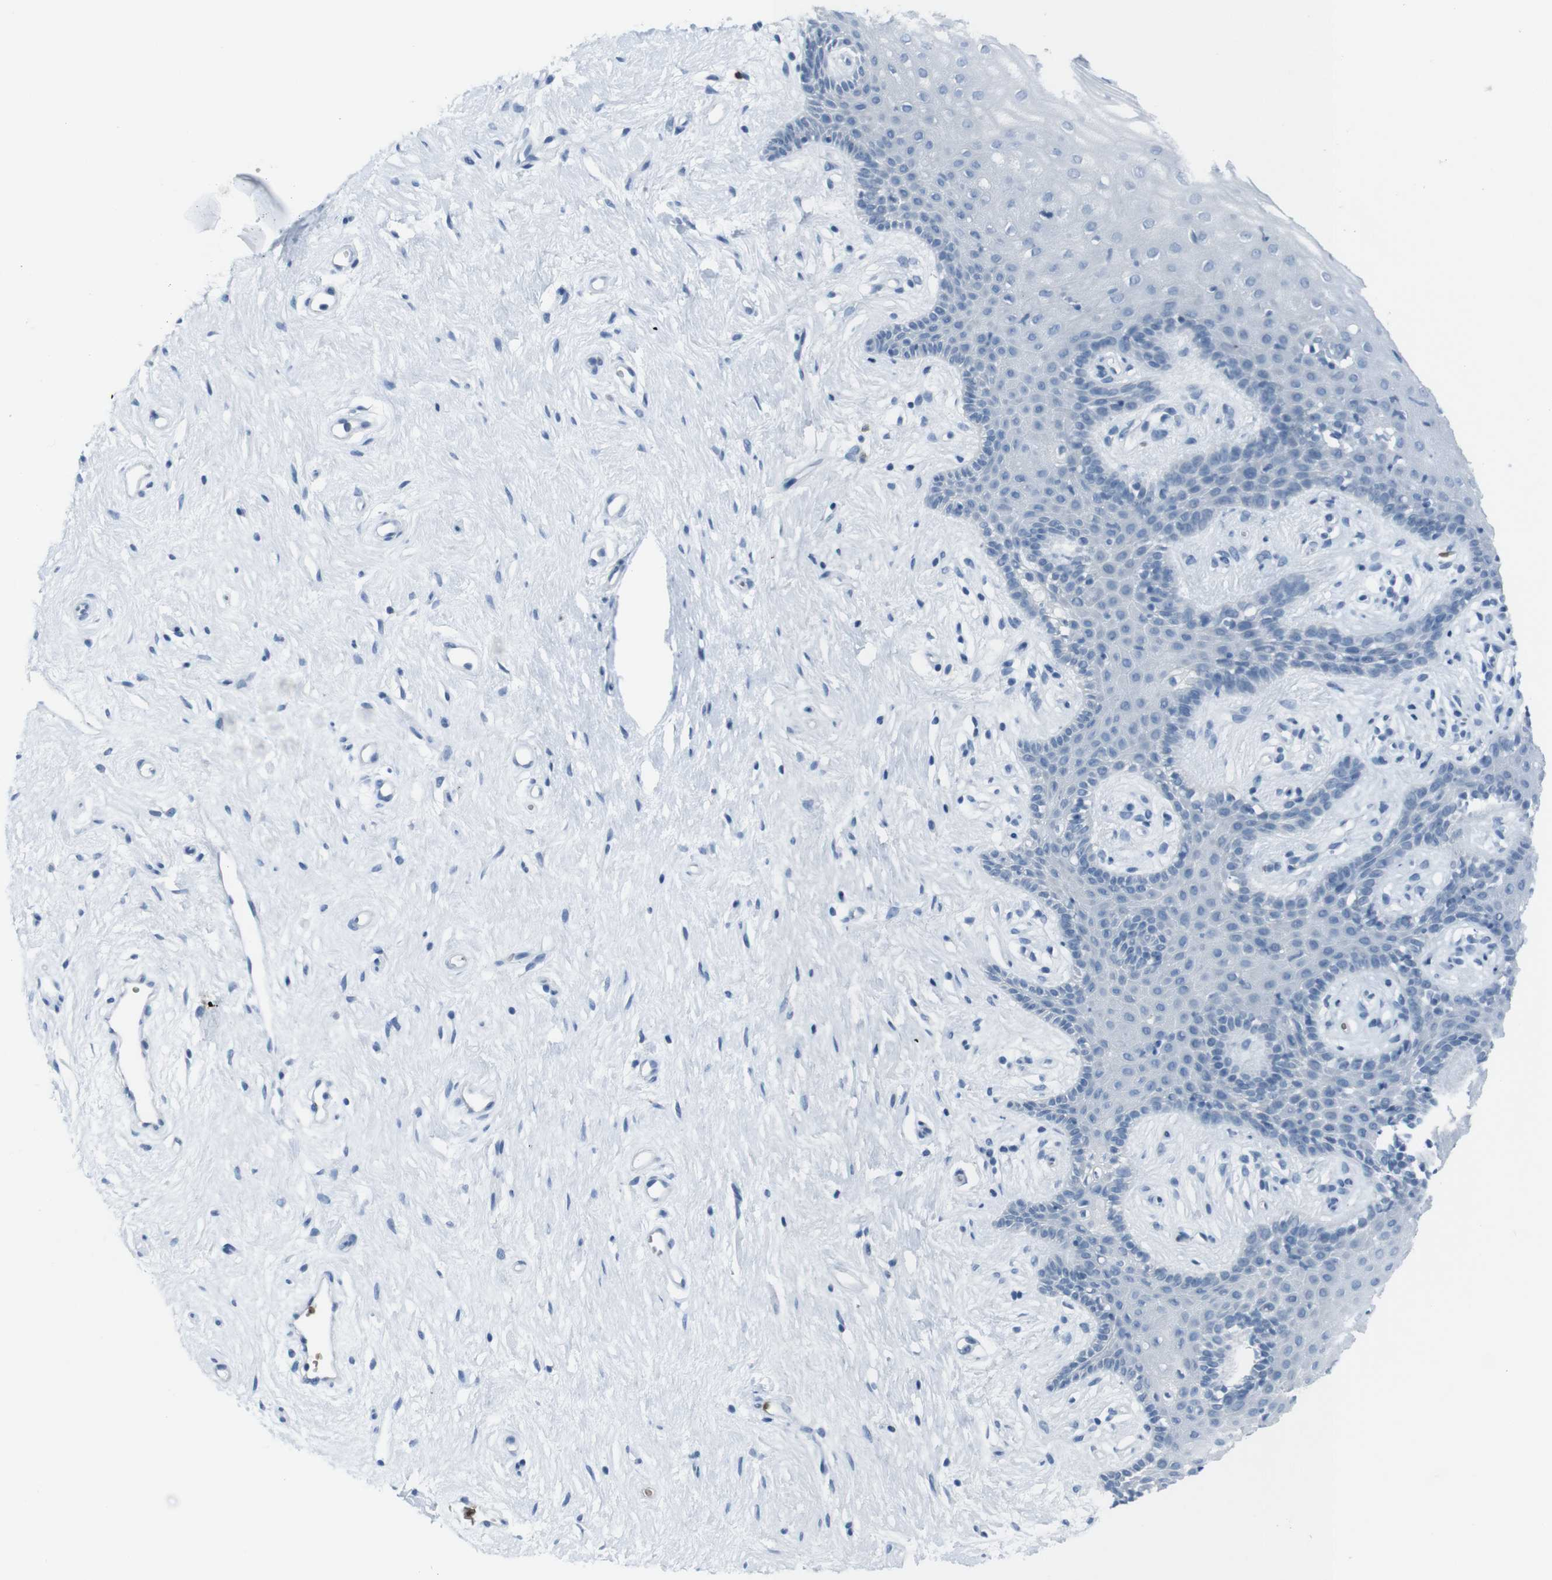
{"staining": {"intensity": "negative", "quantity": "none", "location": "none"}, "tissue": "vagina", "cell_type": "Squamous epithelial cells", "image_type": "normal", "snomed": [{"axis": "morphology", "description": "Normal tissue, NOS"}, {"axis": "topography", "description": "Vagina"}], "caption": "Squamous epithelial cells are negative for brown protein staining in normal vagina.", "gene": "ST6GAL1", "patient": {"sex": "female", "age": 44}}